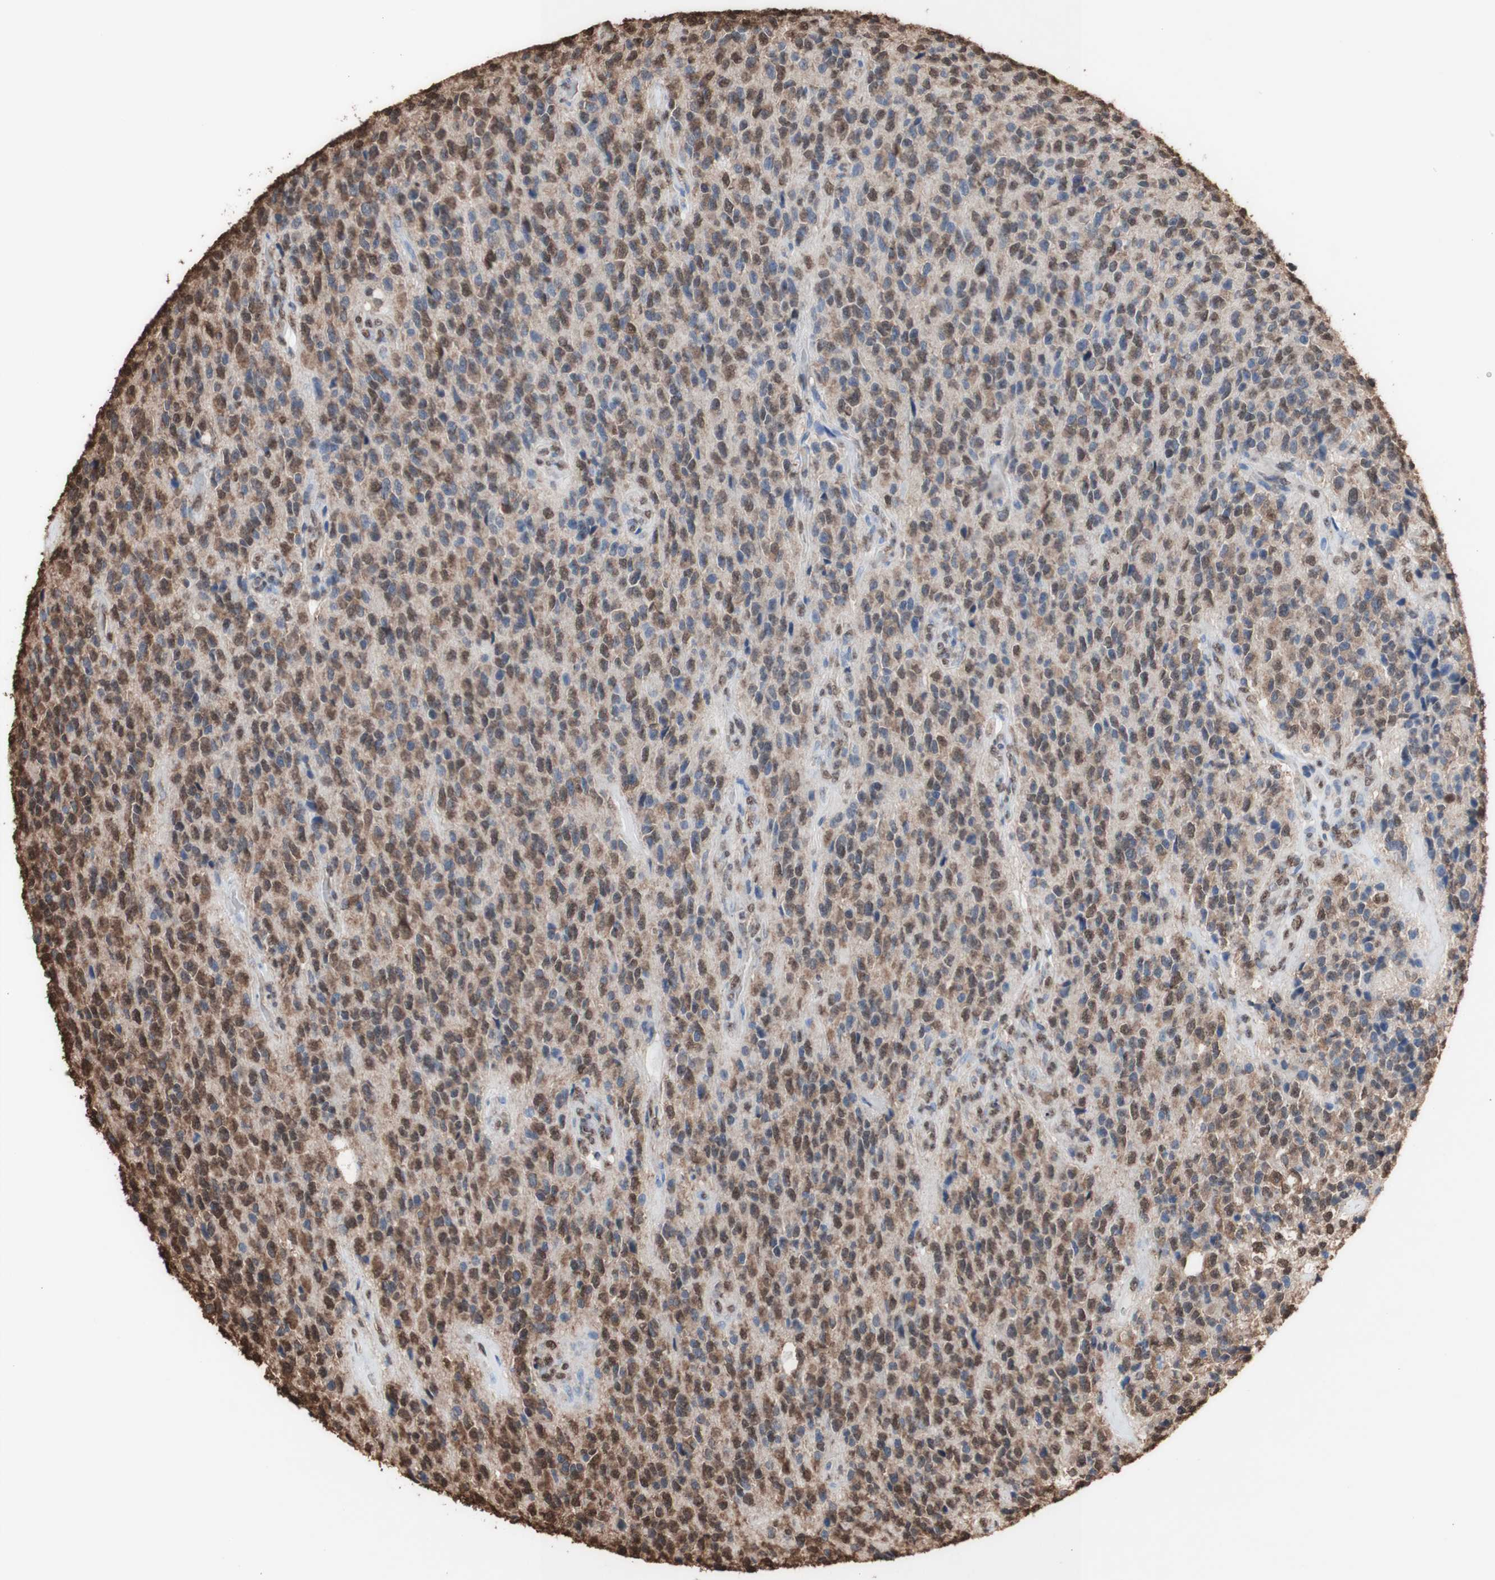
{"staining": {"intensity": "strong", "quantity": "25%-75%", "location": "cytoplasmic/membranous,nuclear"}, "tissue": "glioma", "cell_type": "Tumor cells", "image_type": "cancer", "snomed": [{"axis": "morphology", "description": "Glioma, malignant, High grade"}, {"axis": "topography", "description": "pancreas cauda"}], "caption": "Immunohistochemical staining of malignant glioma (high-grade) reveals high levels of strong cytoplasmic/membranous and nuclear protein expression in about 25%-75% of tumor cells. The staining was performed using DAB (3,3'-diaminobenzidine), with brown indicating positive protein expression. Nuclei are stained blue with hematoxylin.", "gene": "PIDD1", "patient": {"sex": "male", "age": 60}}